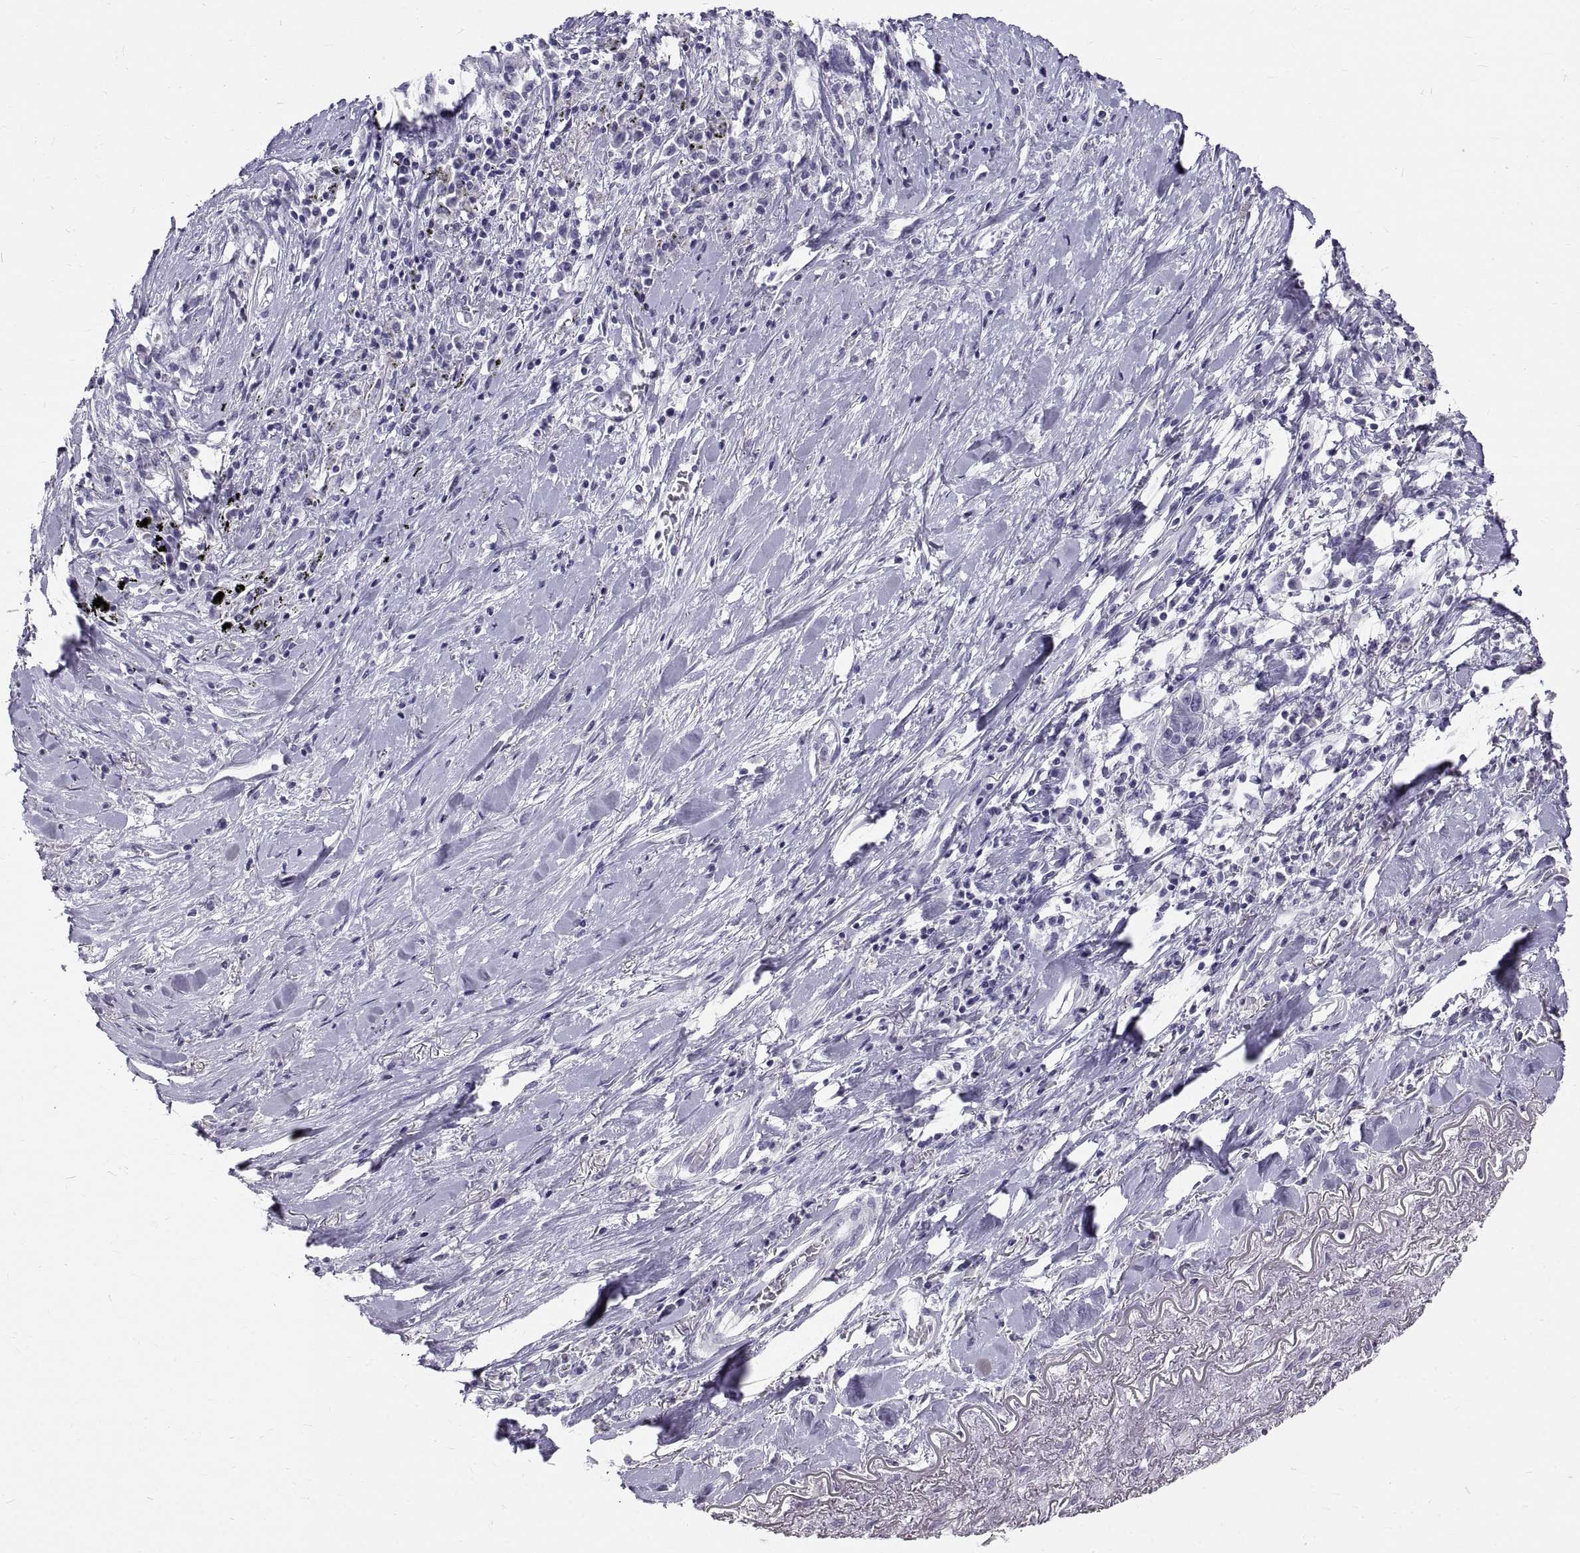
{"staining": {"intensity": "negative", "quantity": "none", "location": "none"}, "tissue": "lung cancer", "cell_type": "Tumor cells", "image_type": "cancer", "snomed": [{"axis": "morphology", "description": "Squamous cell carcinoma, NOS"}, {"axis": "topography", "description": "Lung"}], "caption": "Lung cancer stained for a protein using IHC demonstrates no staining tumor cells.", "gene": "GNG12", "patient": {"sex": "male", "age": 73}}